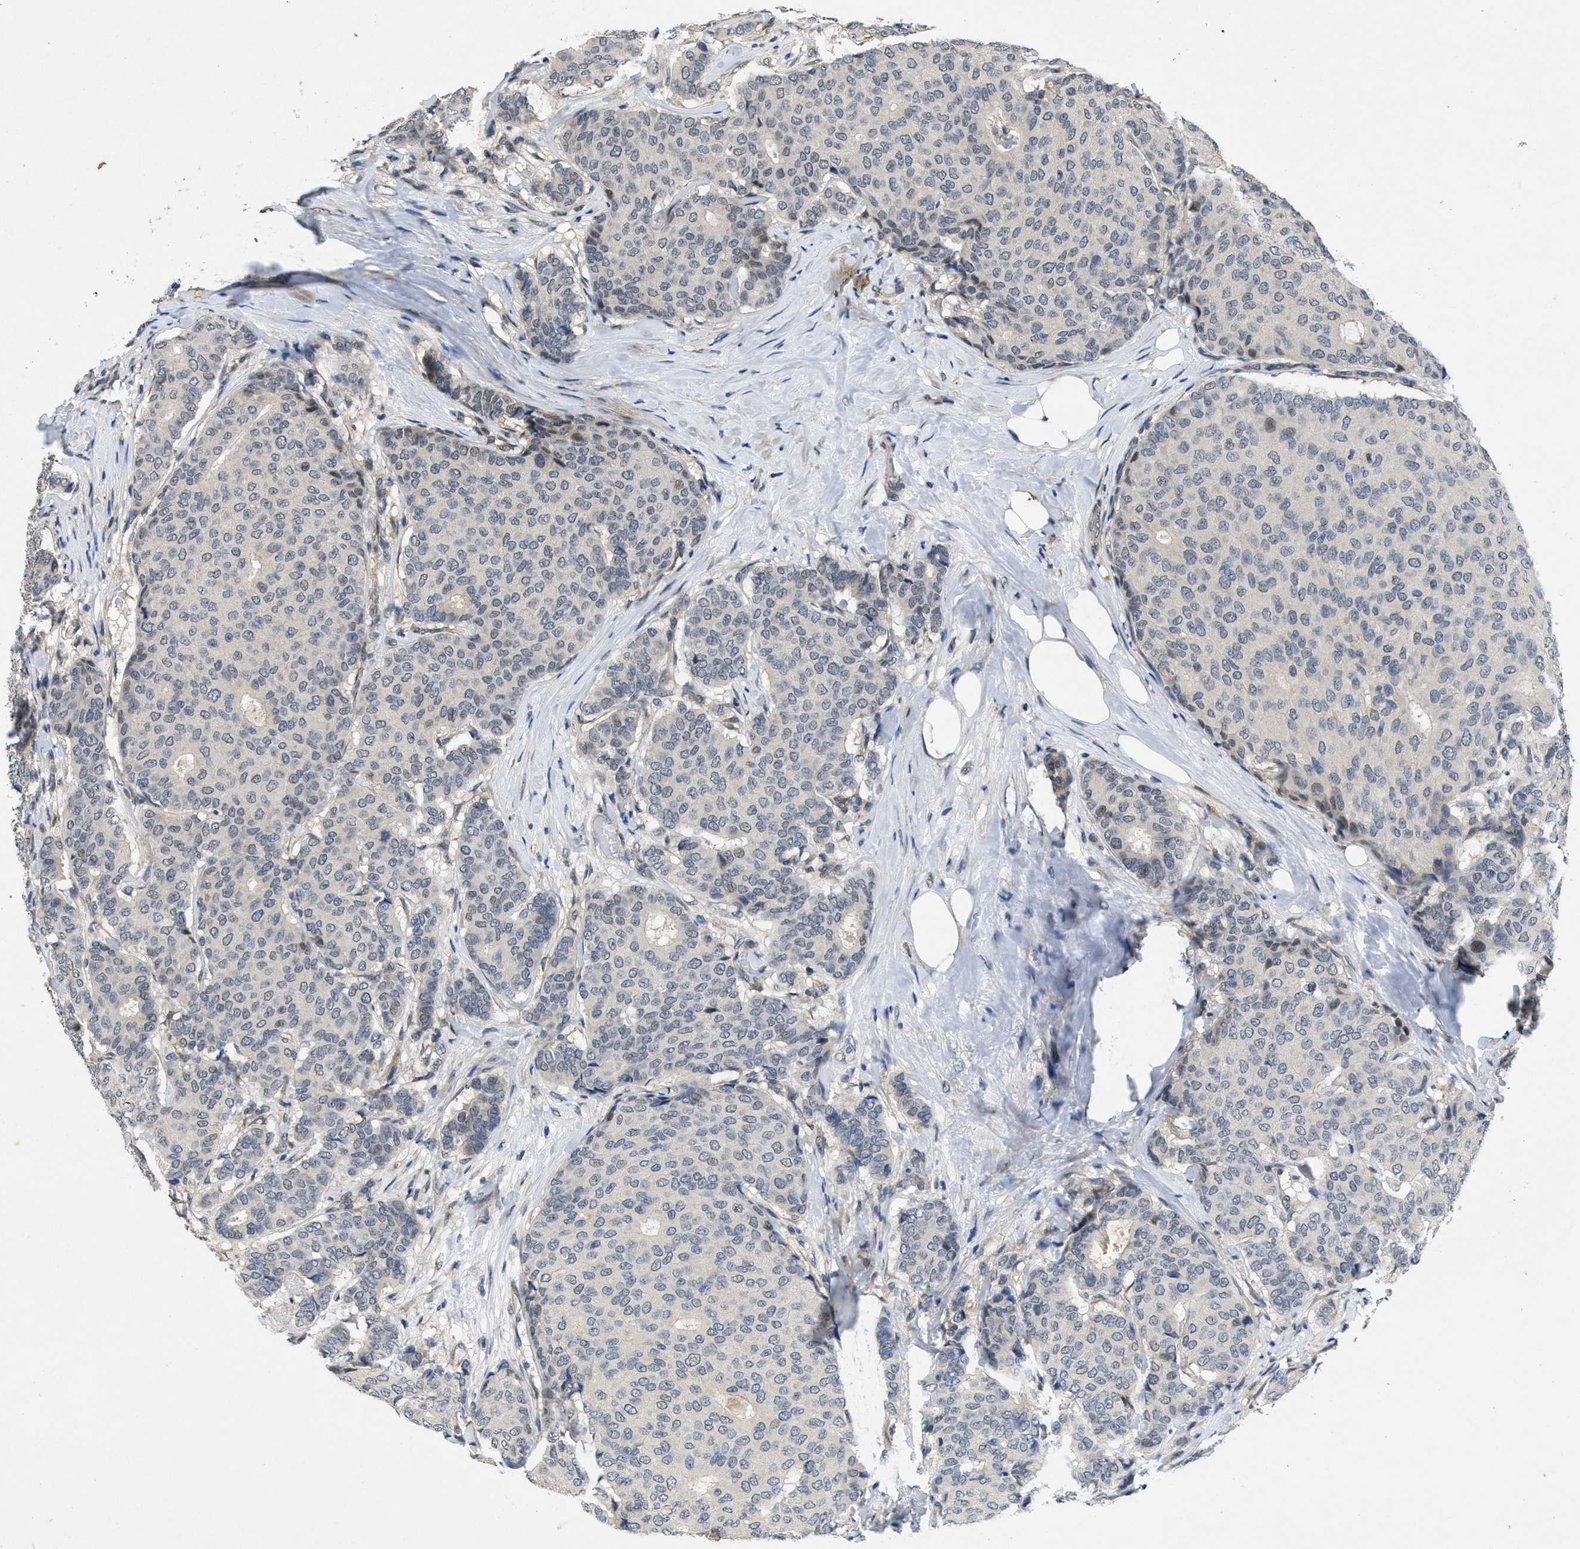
{"staining": {"intensity": "weak", "quantity": "<25%", "location": "nuclear"}, "tissue": "breast cancer", "cell_type": "Tumor cells", "image_type": "cancer", "snomed": [{"axis": "morphology", "description": "Duct carcinoma"}, {"axis": "topography", "description": "Breast"}], "caption": "The immunohistochemistry histopathology image has no significant expression in tumor cells of invasive ductal carcinoma (breast) tissue.", "gene": "PAPOLG", "patient": {"sex": "female", "age": 75}}